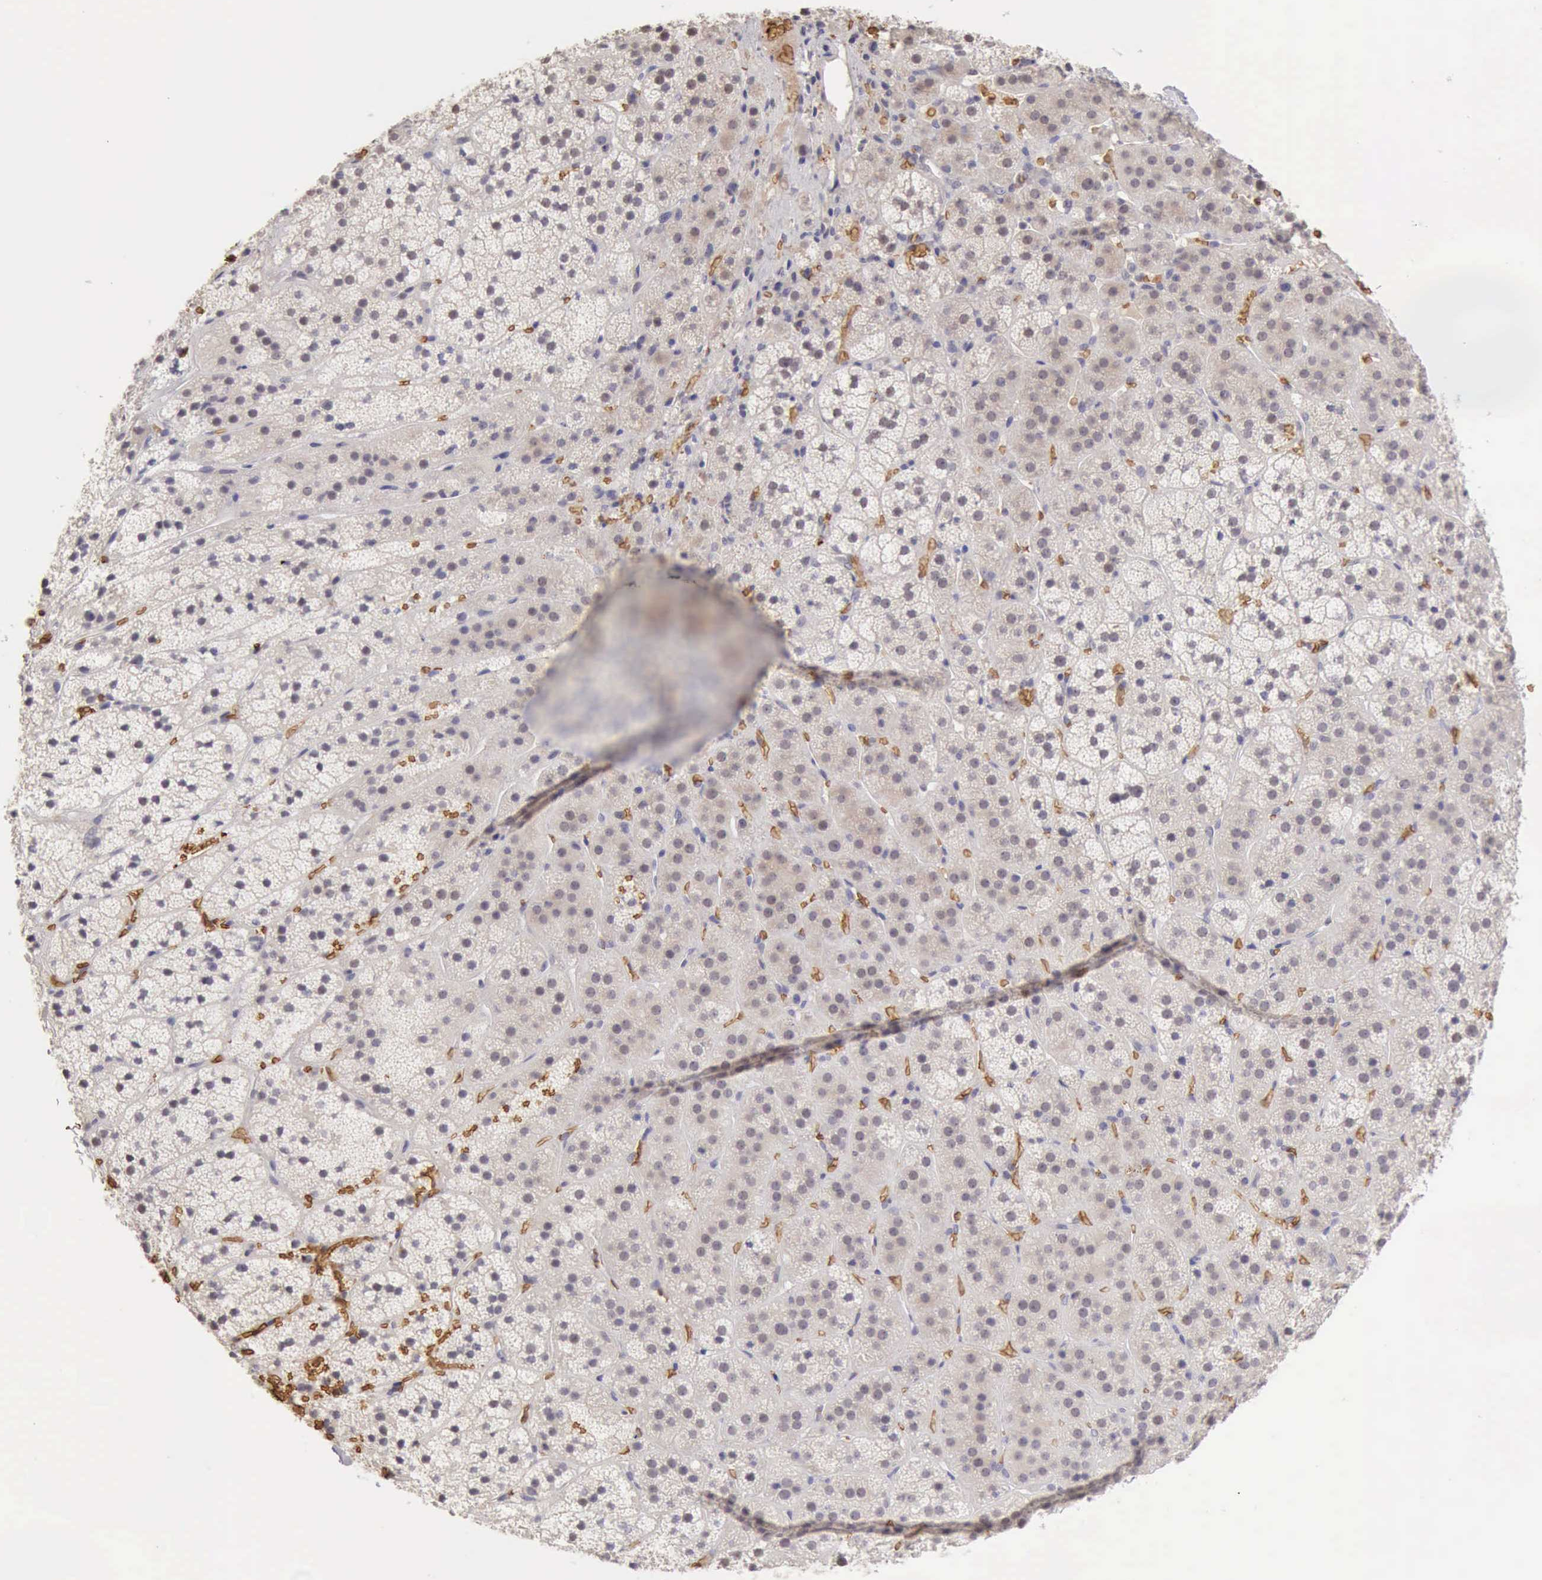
{"staining": {"intensity": "negative", "quantity": "none", "location": "none"}, "tissue": "adrenal gland", "cell_type": "Glandular cells", "image_type": "normal", "snomed": [{"axis": "morphology", "description": "Normal tissue, NOS"}, {"axis": "topography", "description": "Adrenal gland"}], "caption": "Immunohistochemistry photomicrograph of benign human adrenal gland stained for a protein (brown), which shows no positivity in glandular cells. The staining is performed using DAB (3,3'-diaminobenzidine) brown chromogen with nuclei counter-stained in using hematoxylin.", "gene": "CFI", "patient": {"sex": "female", "age": 44}}